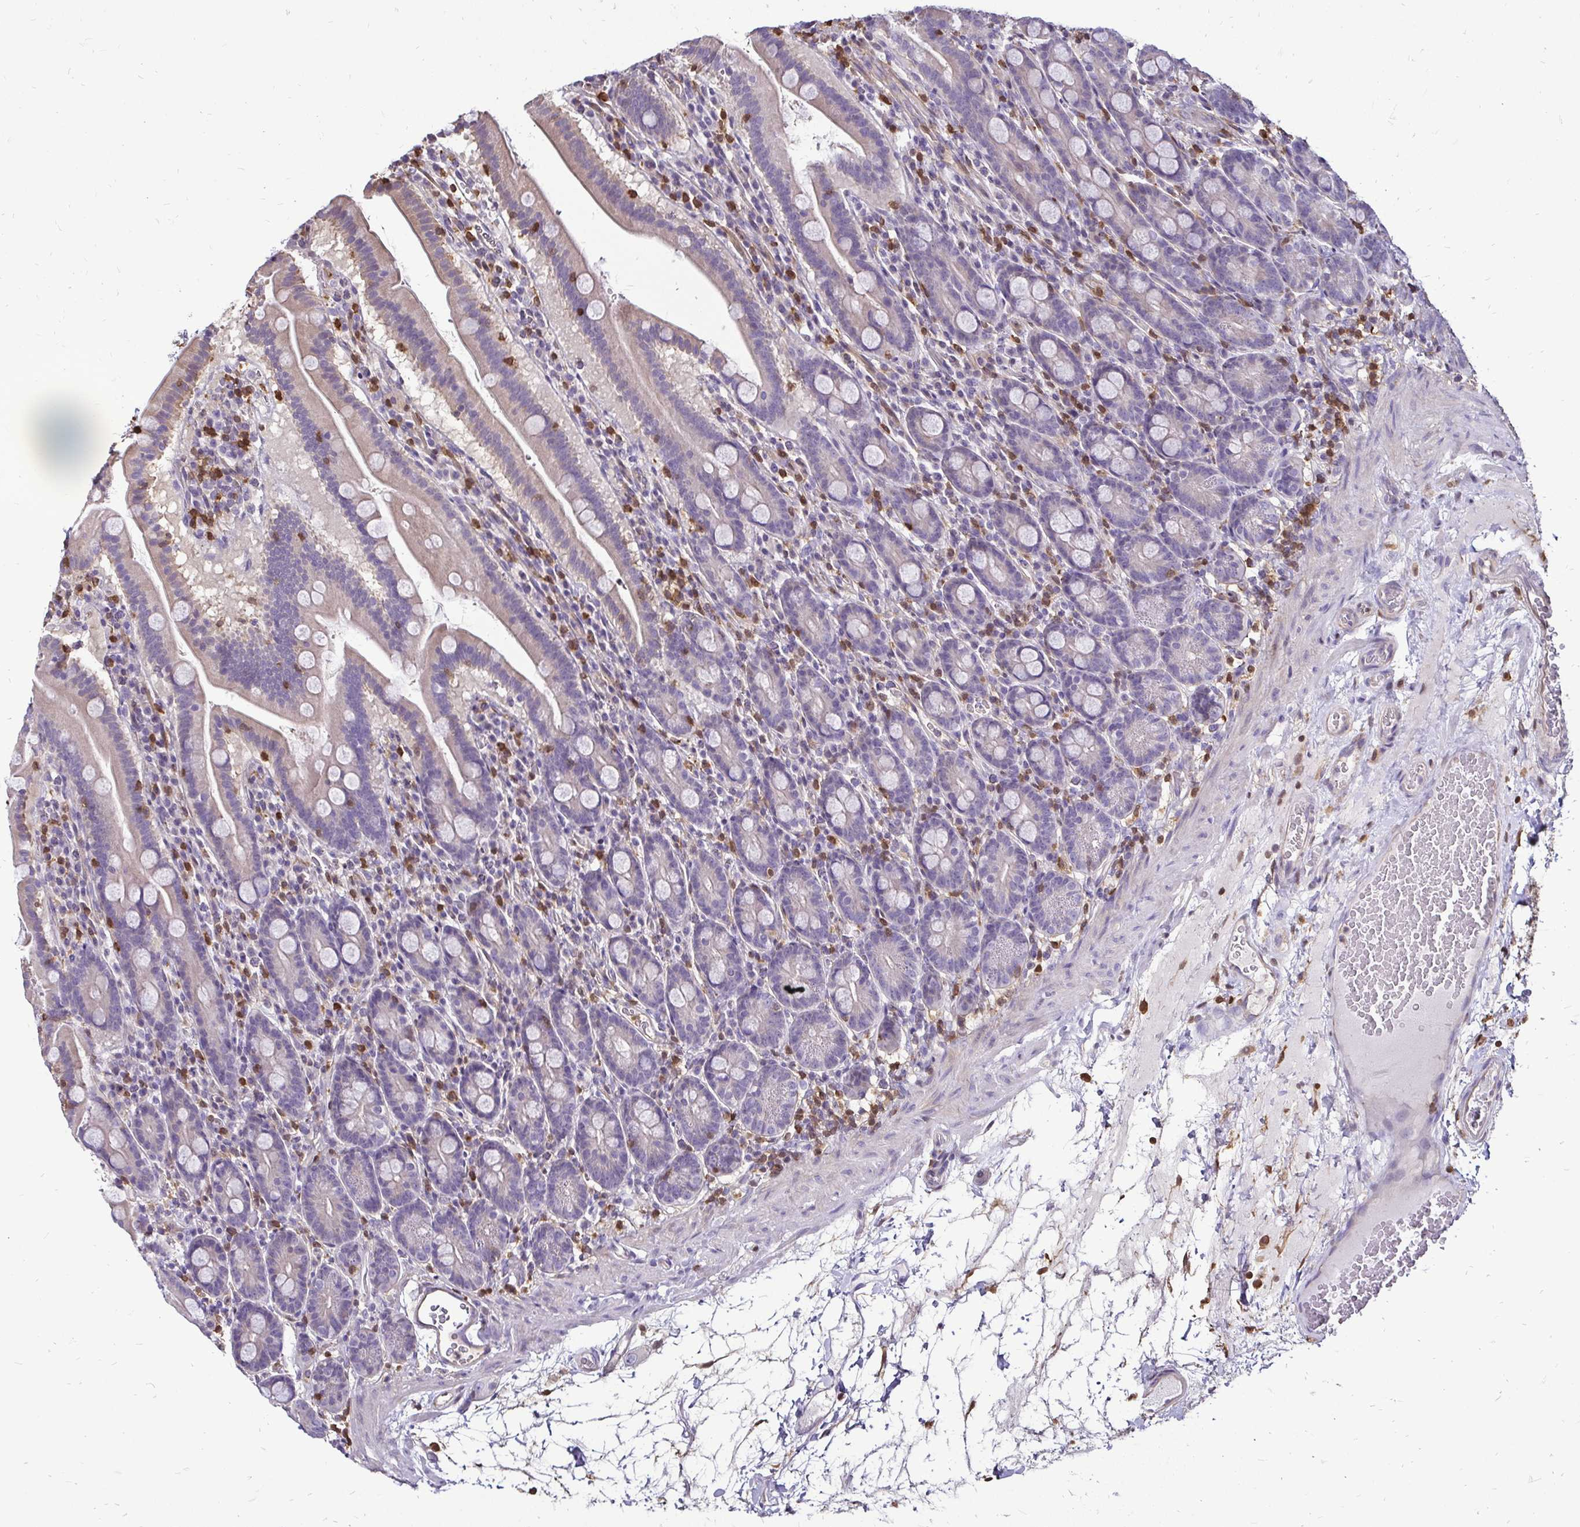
{"staining": {"intensity": "weak", "quantity": "<25%", "location": "cytoplasmic/membranous"}, "tissue": "small intestine", "cell_type": "Glandular cells", "image_type": "normal", "snomed": [{"axis": "morphology", "description": "Normal tissue, NOS"}, {"axis": "topography", "description": "Small intestine"}], "caption": "Immunohistochemistry (IHC) micrograph of benign small intestine stained for a protein (brown), which exhibits no positivity in glandular cells. (DAB immunohistochemistry, high magnification).", "gene": "ZFP1", "patient": {"sex": "male", "age": 26}}